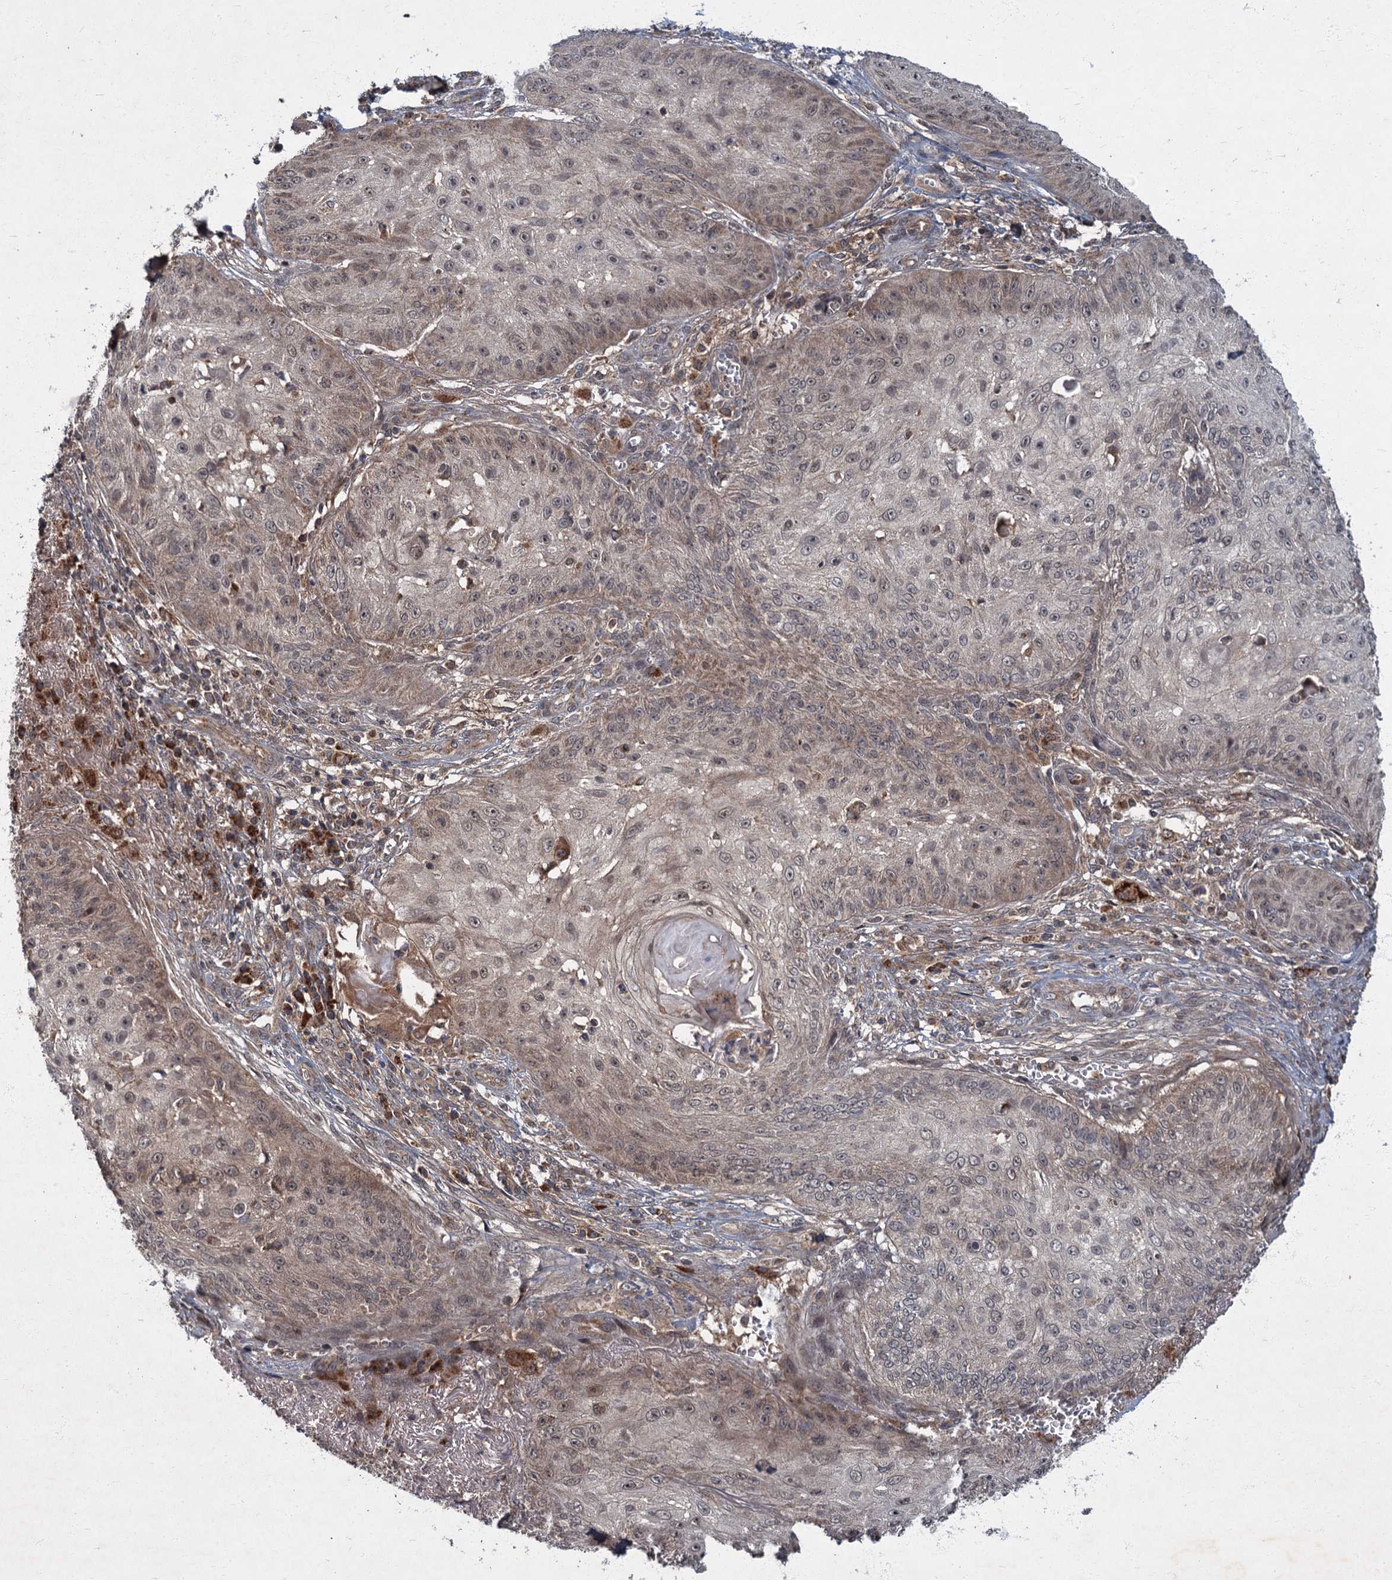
{"staining": {"intensity": "weak", "quantity": "25%-75%", "location": "cytoplasmic/membranous"}, "tissue": "skin cancer", "cell_type": "Tumor cells", "image_type": "cancer", "snomed": [{"axis": "morphology", "description": "Squamous cell carcinoma, NOS"}, {"axis": "topography", "description": "Skin"}], "caption": "There is low levels of weak cytoplasmic/membranous staining in tumor cells of skin cancer (squamous cell carcinoma), as demonstrated by immunohistochemical staining (brown color).", "gene": "SLC11A2", "patient": {"sex": "male", "age": 70}}